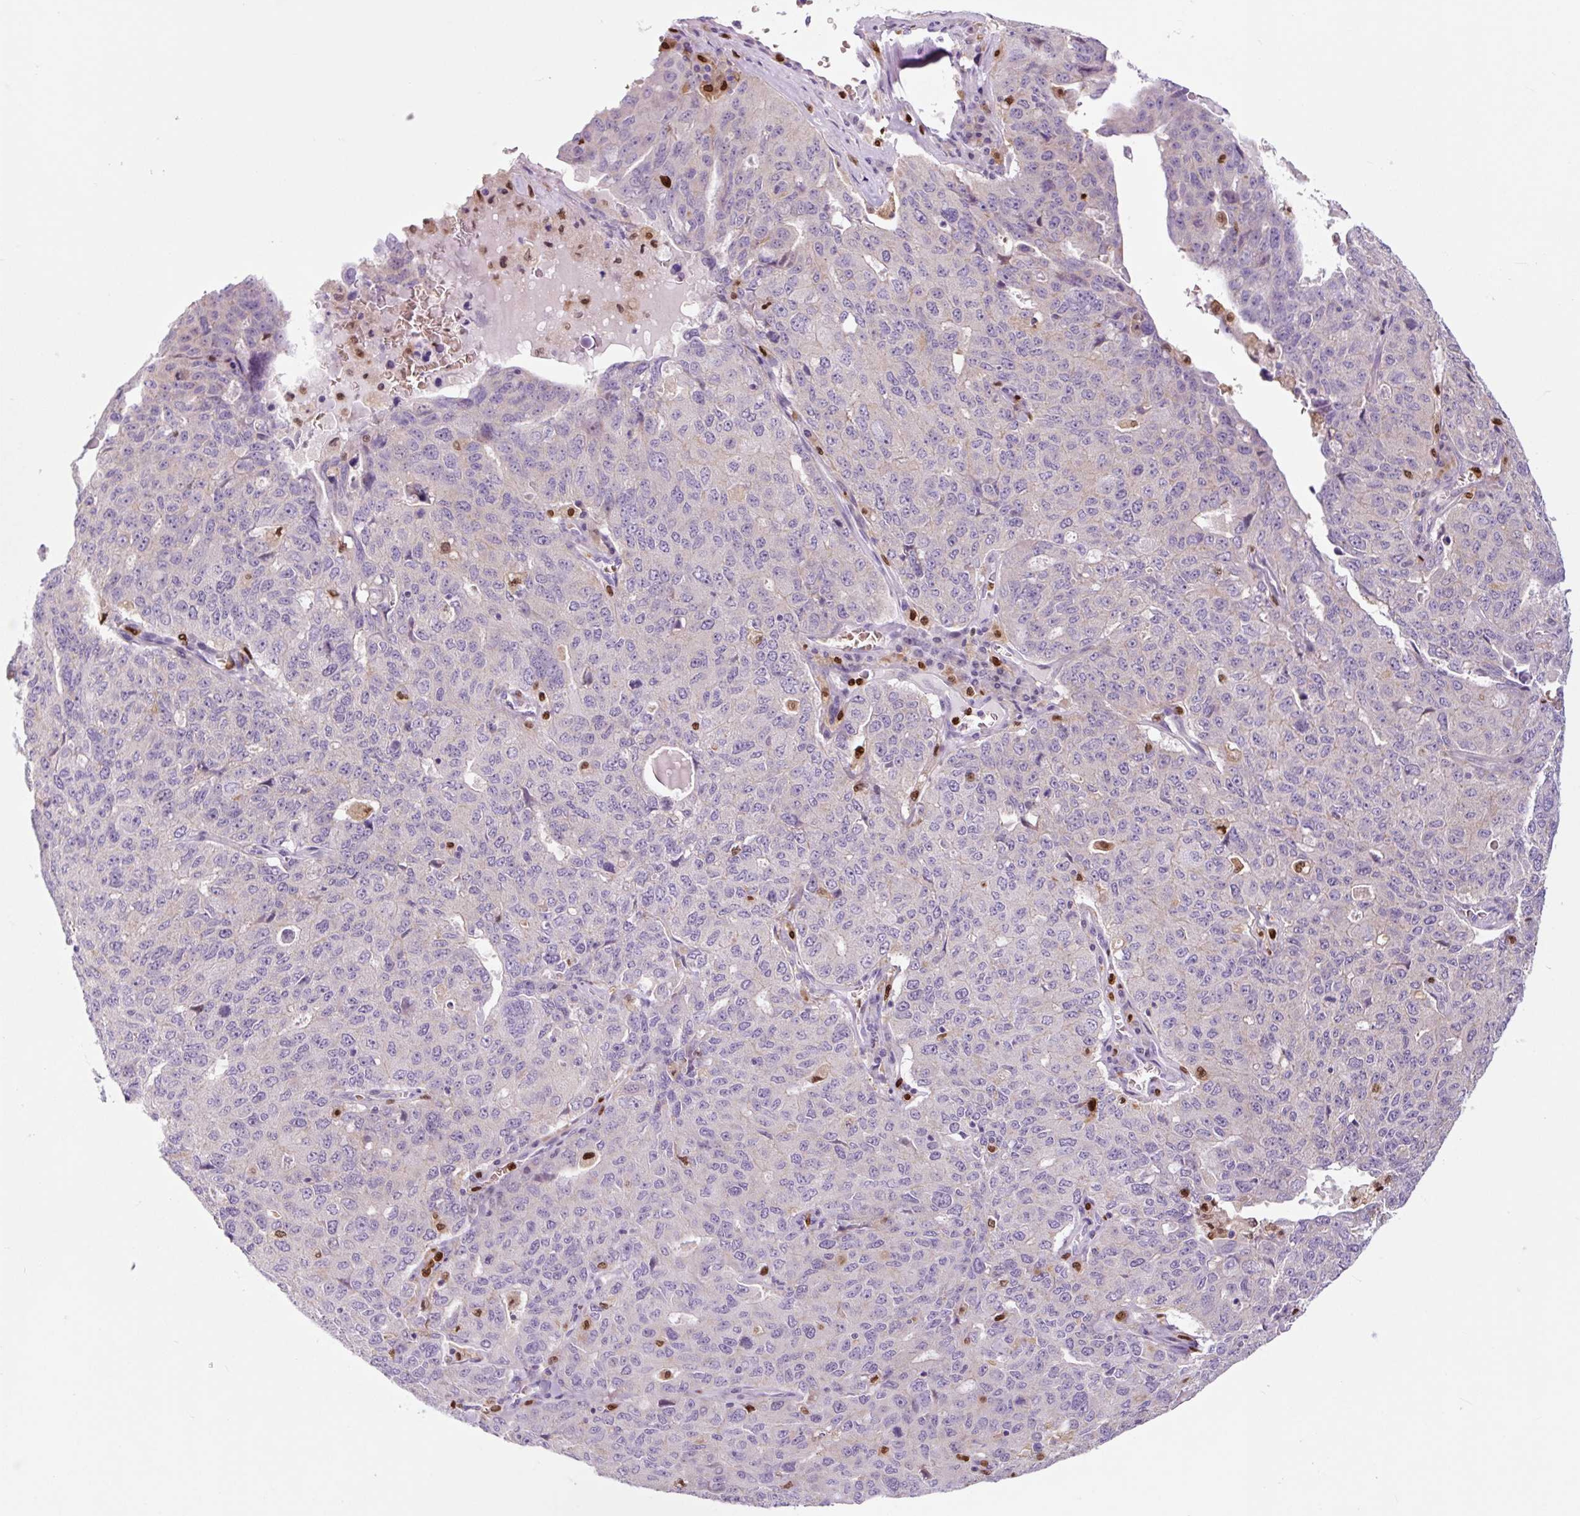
{"staining": {"intensity": "negative", "quantity": "none", "location": "none"}, "tissue": "ovarian cancer", "cell_type": "Tumor cells", "image_type": "cancer", "snomed": [{"axis": "morphology", "description": "Carcinoma, endometroid"}, {"axis": "topography", "description": "Ovary"}], "caption": "IHC of ovarian cancer reveals no staining in tumor cells.", "gene": "SPI1", "patient": {"sex": "female", "age": 62}}